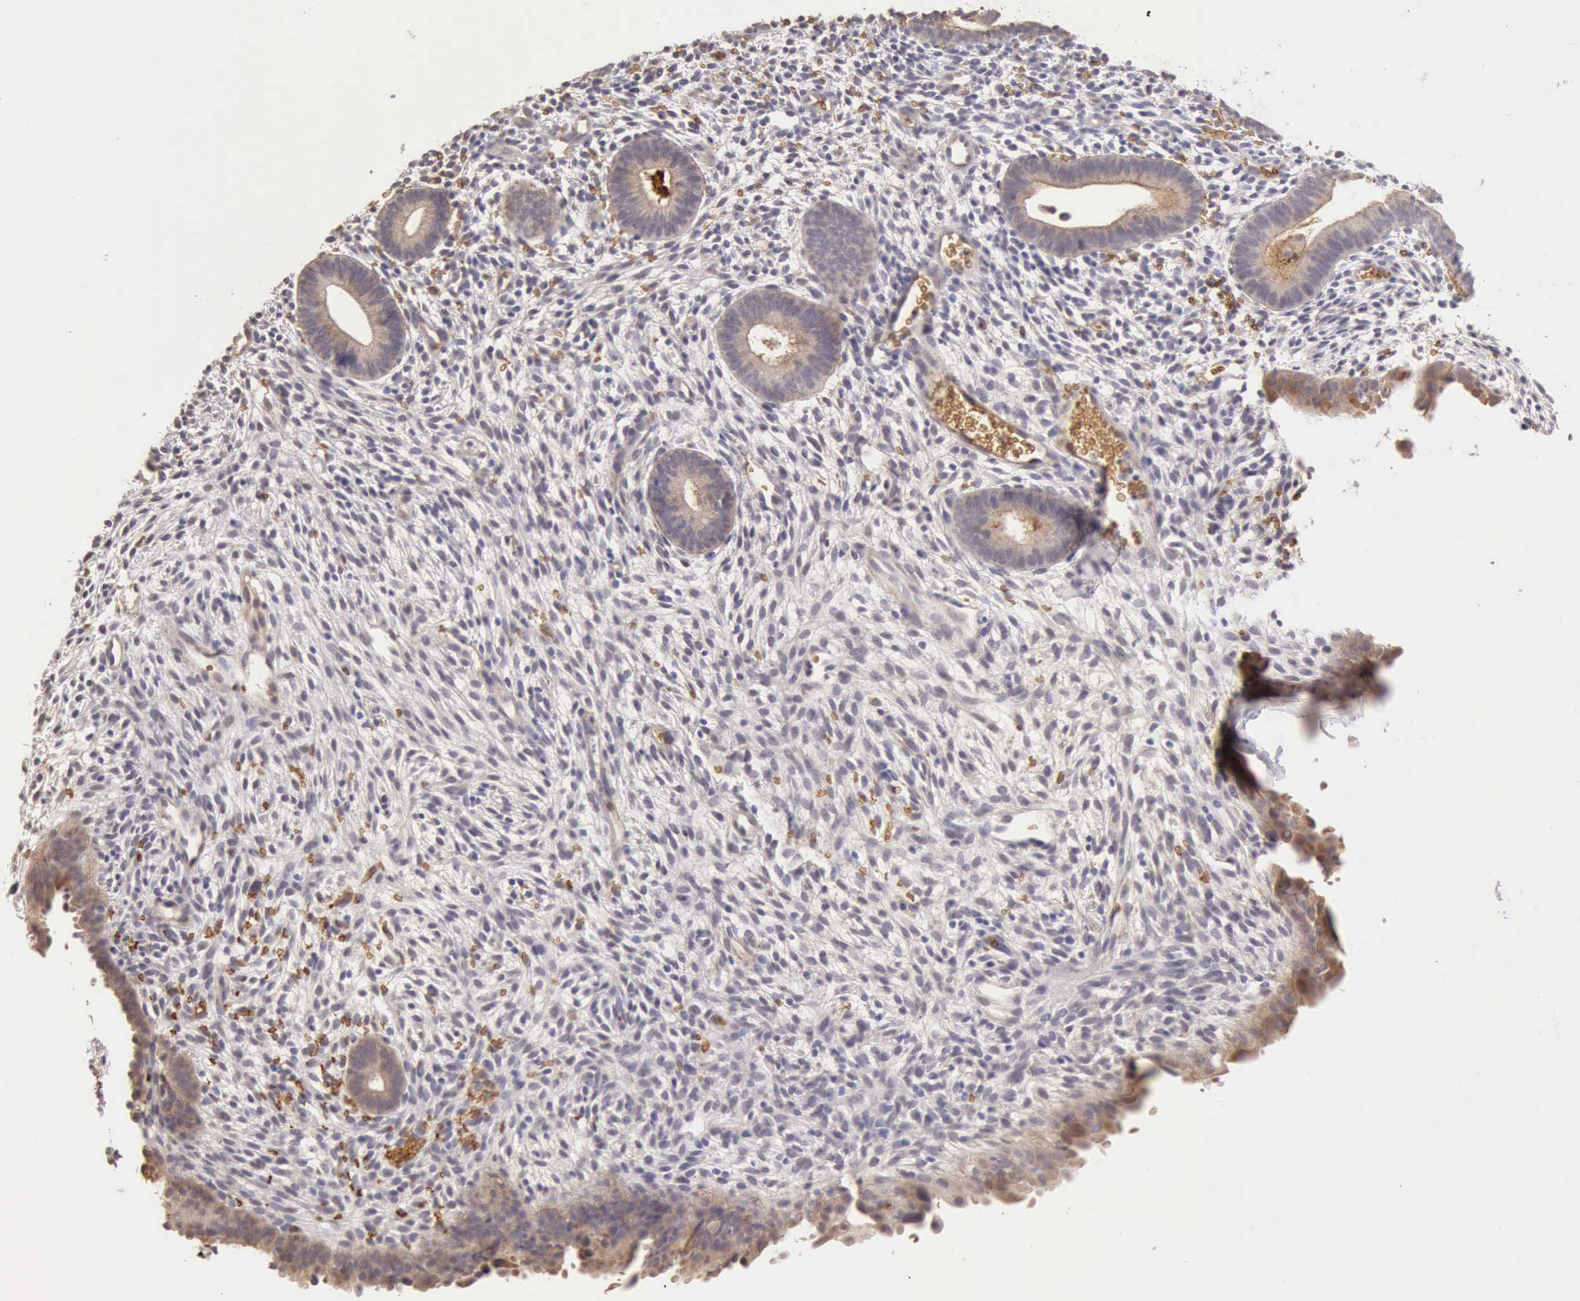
{"staining": {"intensity": "negative", "quantity": "none", "location": "none"}, "tissue": "endometrium", "cell_type": "Cells in endometrial stroma", "image_type": "normal", "snomed": [{"axis": "morphology", "description": "Normal tissue, NOS"}, {"axis": "topography", "description": "Smooth muscle"}, {"axis": "topography", "description": "Endometrium"}], "caption": "Immunohistochemistry (IHC) image of benign endometrium: endometrium stained with DAB (3,3'-diaminobenzidine) displays no significant protein expression in cells in endometrial stroma. The staining was performed using DAB (3,3'-diaminobenzidine) to visualize the protein expression in brown, while the nuclei were stained in blue with hematoxylin (Magnification: 20x).", "gene": "CFI", "patient": {"sex": "female", "age": 57}}